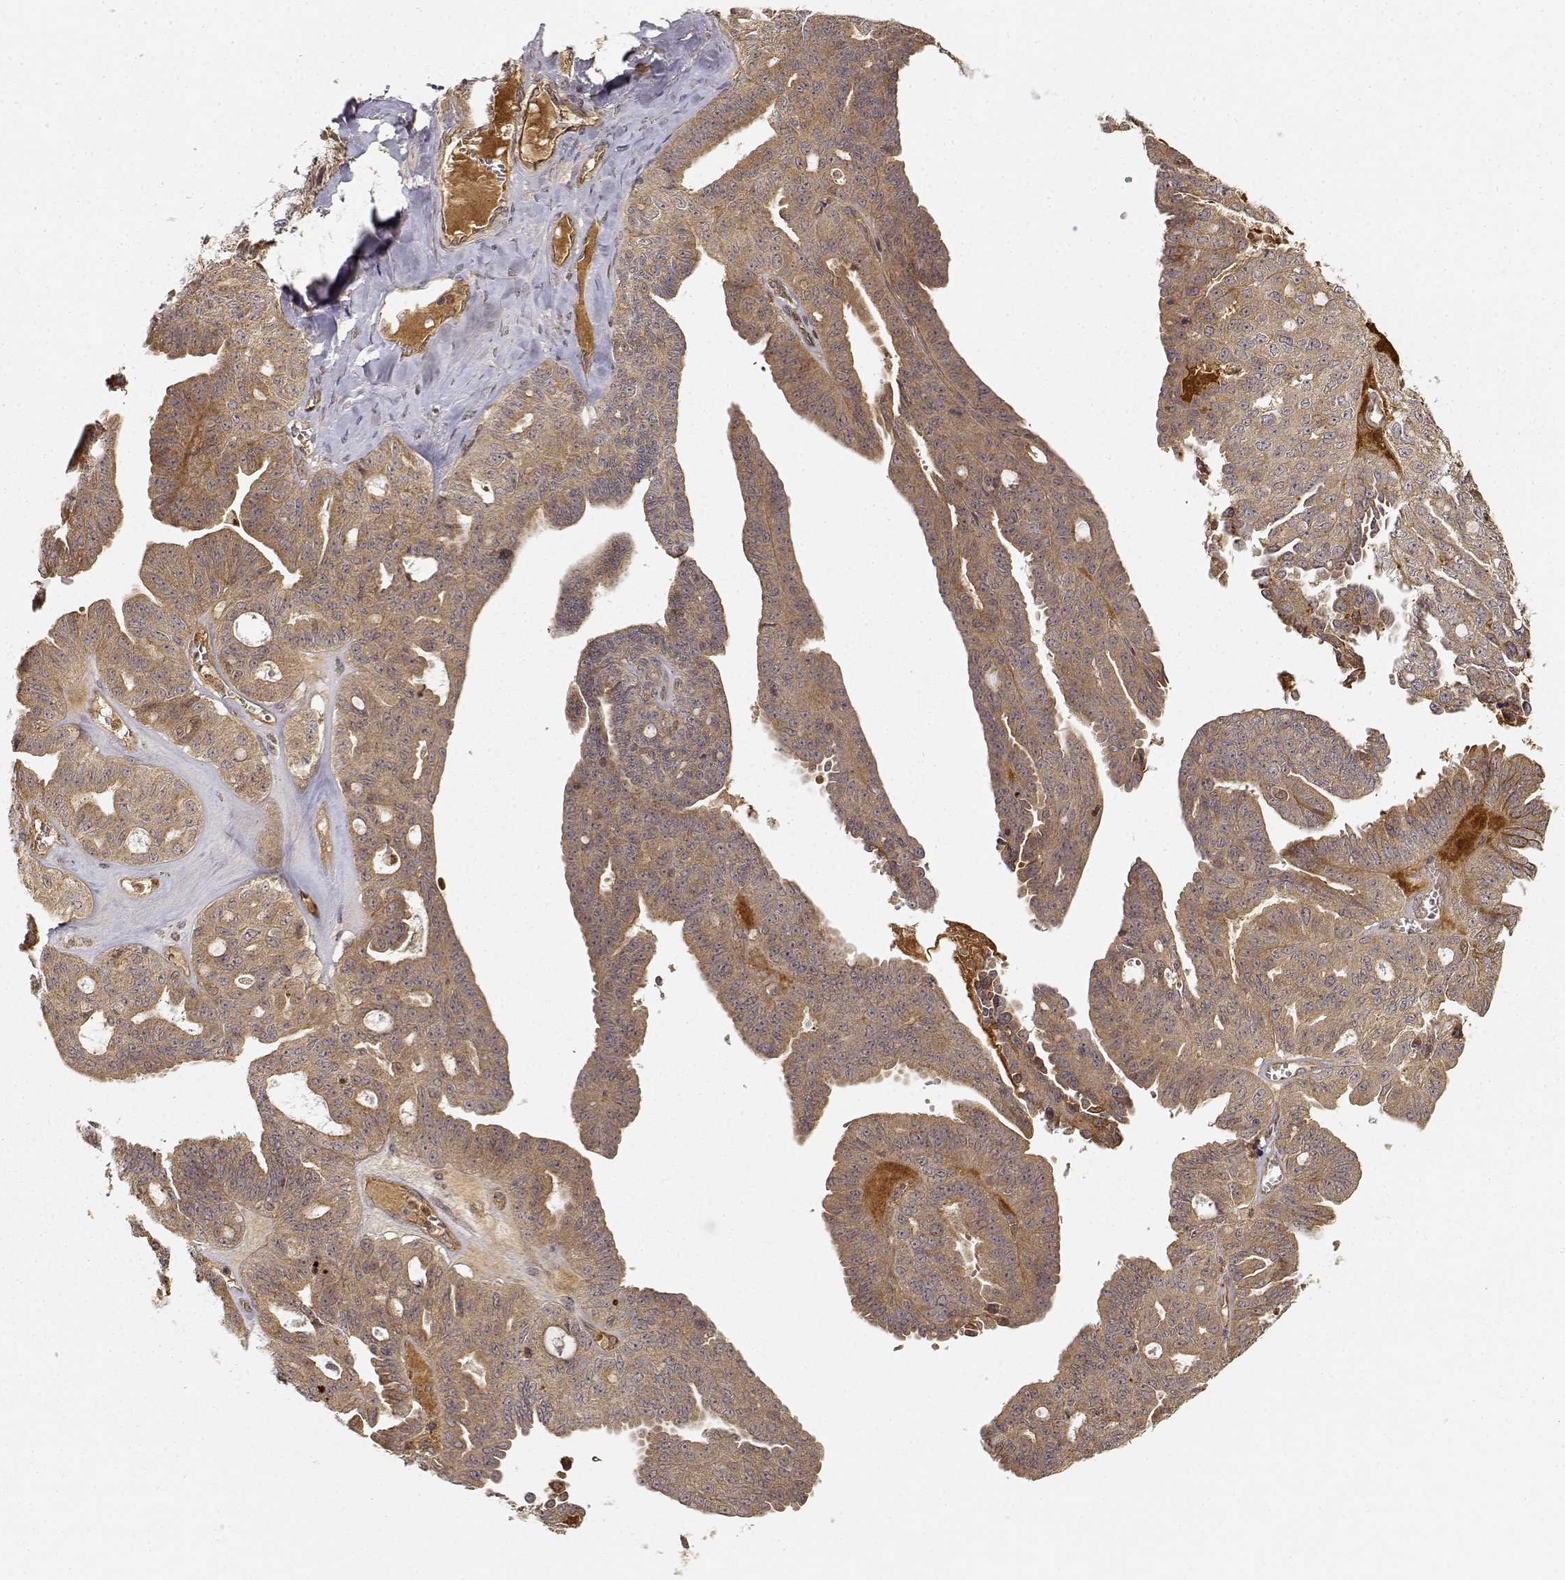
{"staining": {"intensity": "moderate", "quantity": ">75%", "location": "cytoplasmic/membranous"}, "tissue": "ovarian cancer", "cell_type": "Tumor cells", "image_type": "cancer", "snomed": [{"axis": "morphology", "description": "Cystadenocarcinoma, serous, NOS"}, {"axis": "topography", "description": "Ovary"}], "caption": "Moderate cytoplasmic/membranous positivity for a protein is present in approximately >75% of tumor cells of ovarian cancer (serous cystadenocarcinoma) using immunohistochemistry (IHC).", "gene": "CDK5RAP2", "patient": {"sex": "female", "age": 71}}